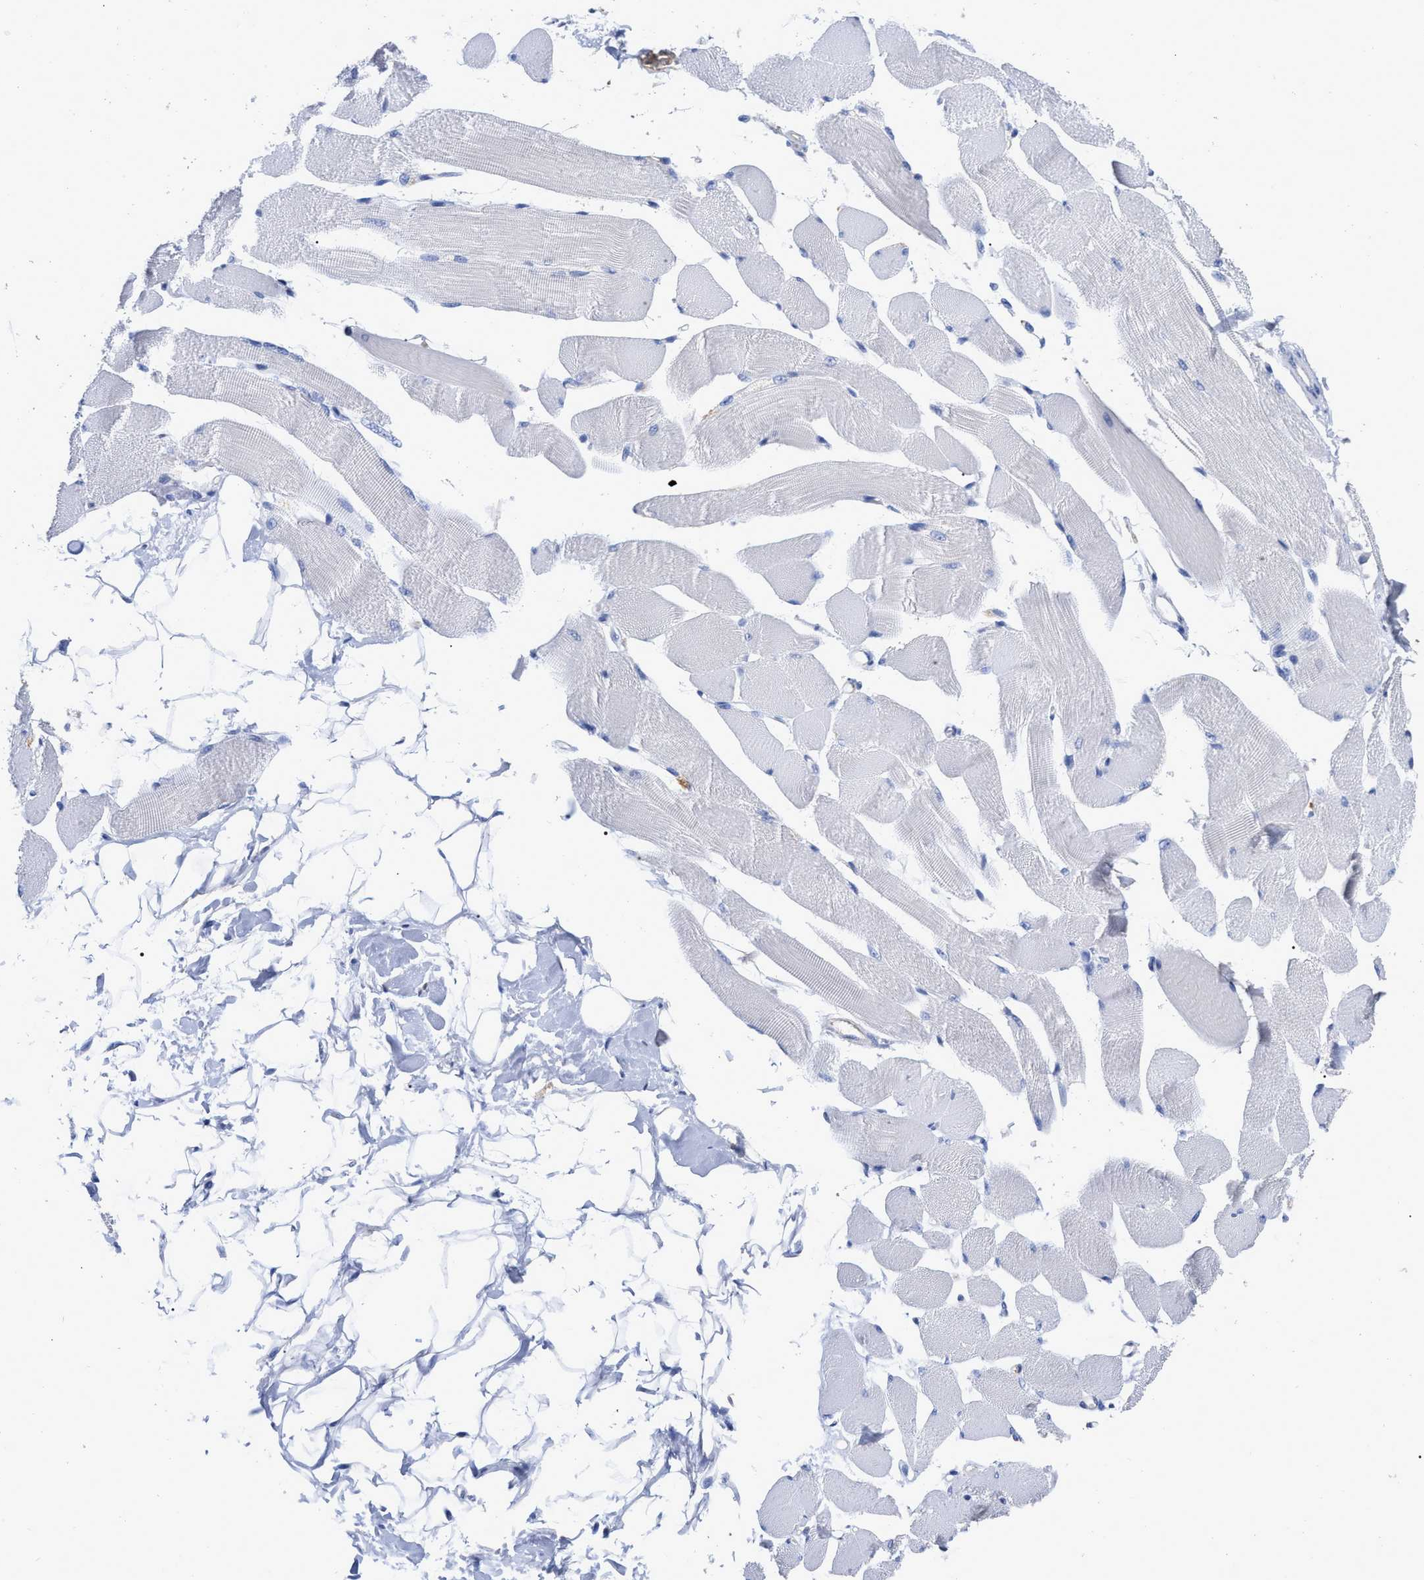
{"staining": {"intensity": "negative", "quantity": "none", "location": "none"}, "tissue": "skeletal muscle", "cell_type": "Myocytes", "image_type": "normal", "snomed": [{"axis": "morphology", "description": "Normal tissue, NOS"}, {"axis": "topography", "description": "Skeletal muscle"}, {"axis": "topography", "description": "Peripheral nerve tissue"}], "caption": "This is an immunohistochemistry micrograph of normal human skeletal muscle. There is no positivity in myocytes.", "gene": "IGHV5", "patient": {"sex": "female", "age": 84}}